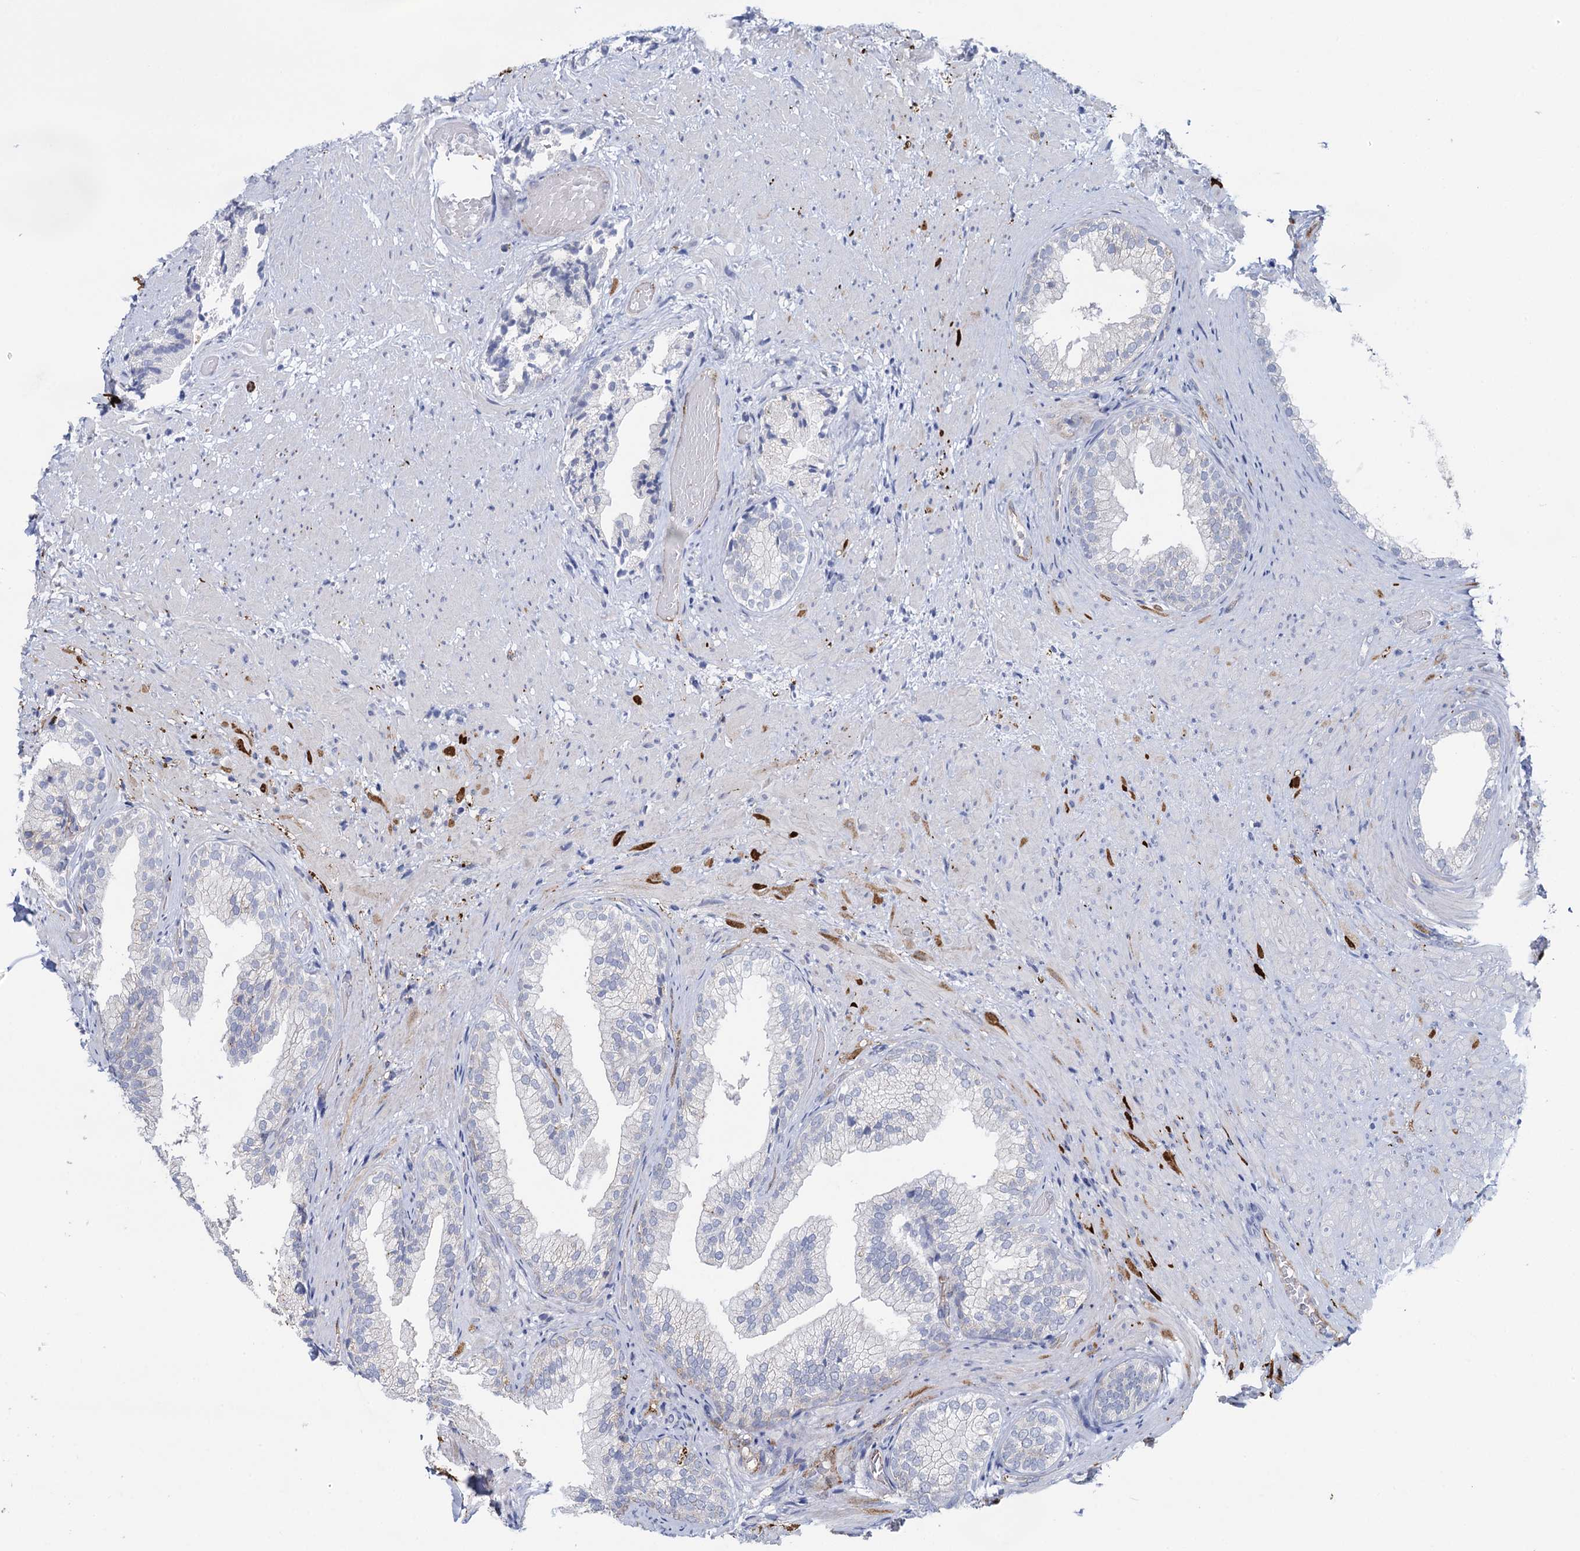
{"staining": {"intensity": "strong", "quantity": "<25%", "location": "cytoplasmic/membranous"}, "tissue": "prostate", "cell_type": "Glandular cells", "image_type": "normal", "snomed": [{"axis": "morphology", "description": "Normal tissue, NOS"}, {"axis": "topography", "description": "Prostate"}], "caption": "Glandular cells demonstrate strong cytoplasmic/membranous staining in approximately <25% of cells in benign prostate.", "gene": "SNCG", "patient": {"sex": "male", "age": 76}}